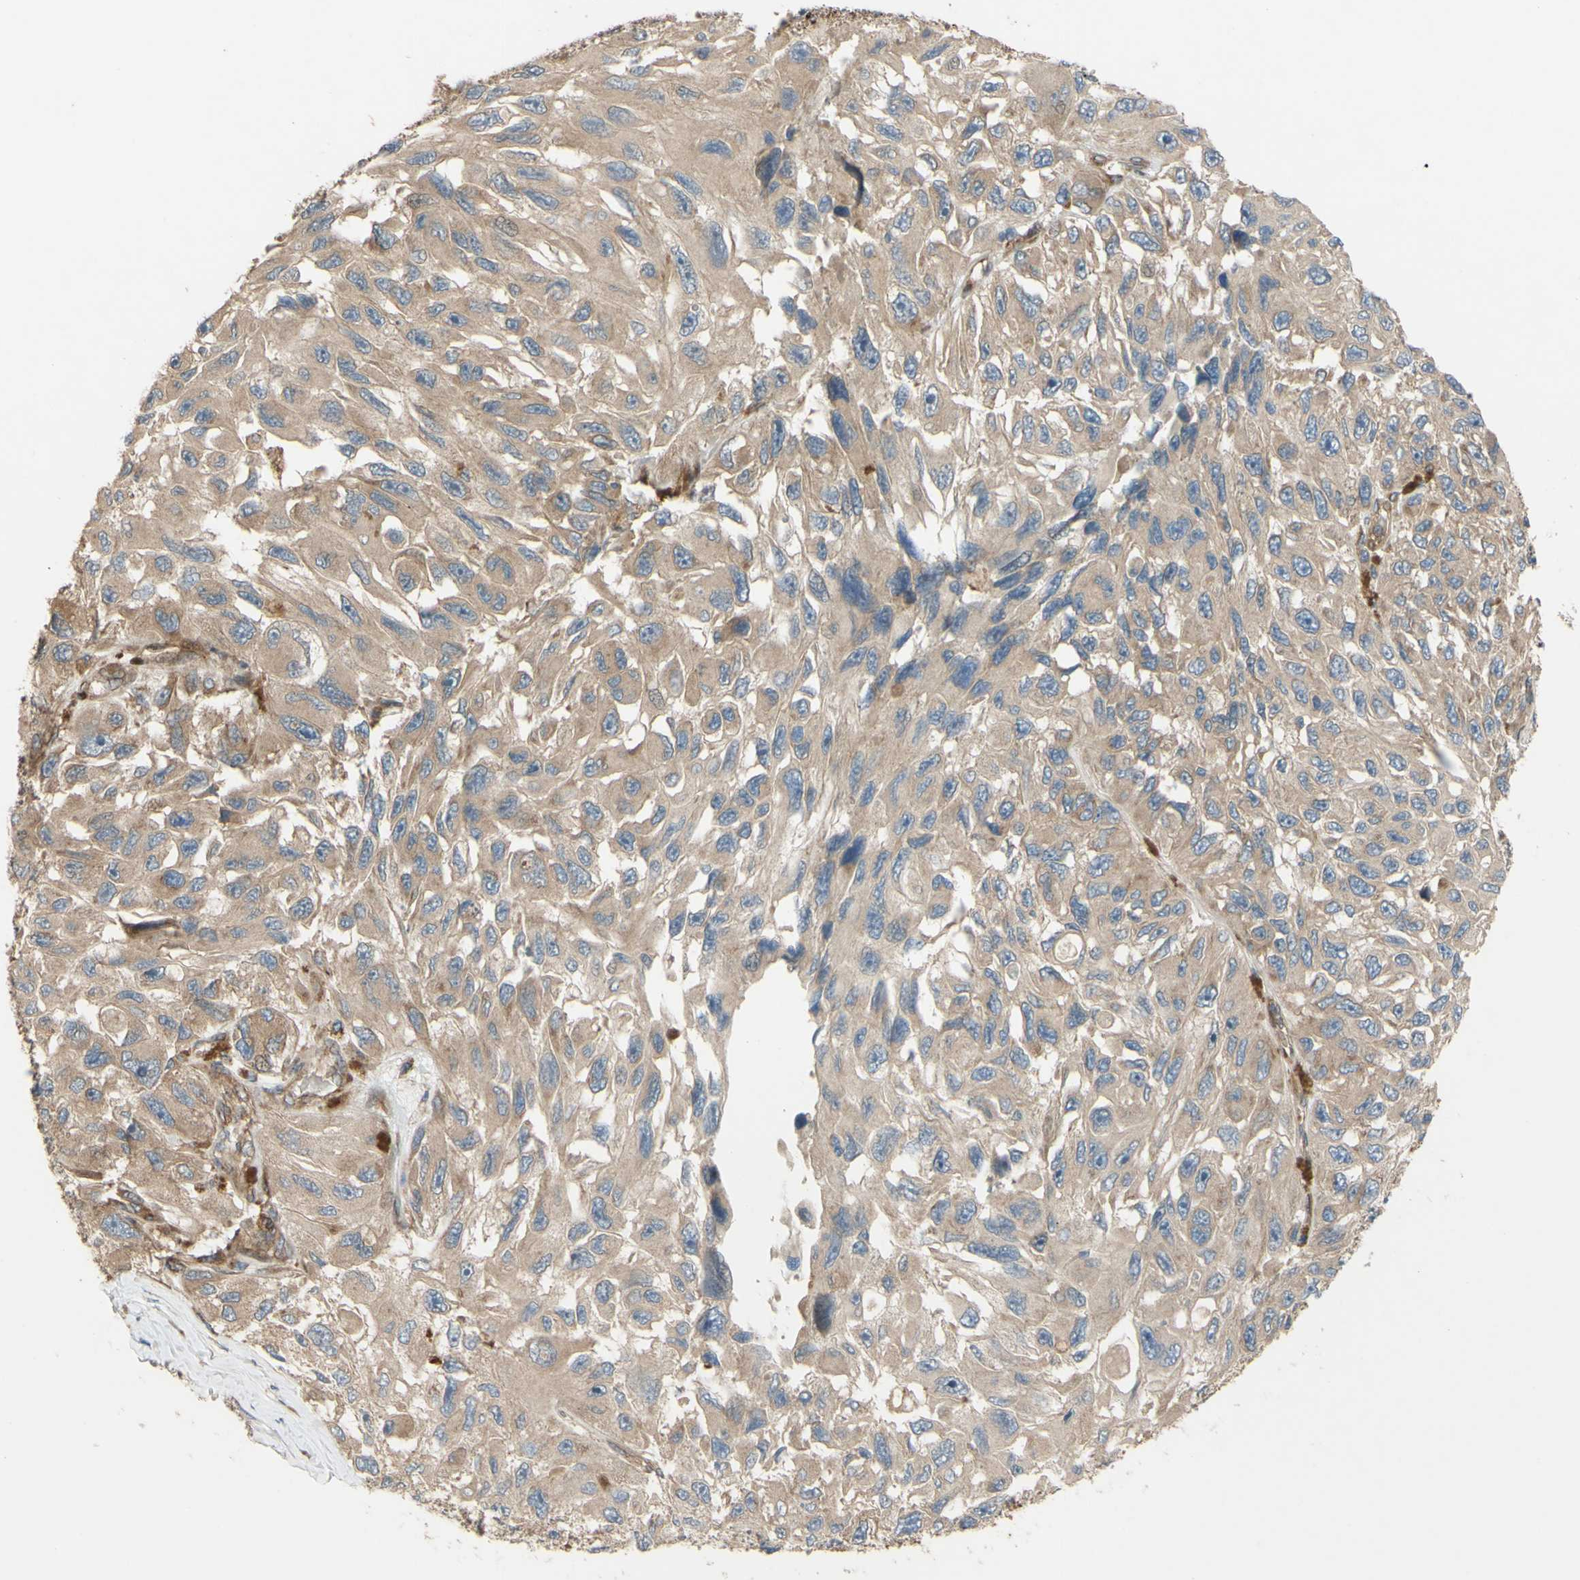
{"staining": {"intensity": "weak", "quantity": ">75%", "location": "cytoplasmic/membranous"}, "tissue": "melanoma", "cell_type": "Tumor cells", "image_type": "cancer", "snomed": [{"axis": "morphology", "description": "Malignant melanoma, NOS"}, {"axis": "topography", "description": "Skin"}], "caption": "Protein expression analysis of melanoma demonstrates weak cytoplasmic/membranous positivity in about >75% of tumor cells. (DAB = brown stain, brightfield microscopy at high magnification).", "gene": "SPTLC1", "patient": {"sex": "female", "age": 73}}